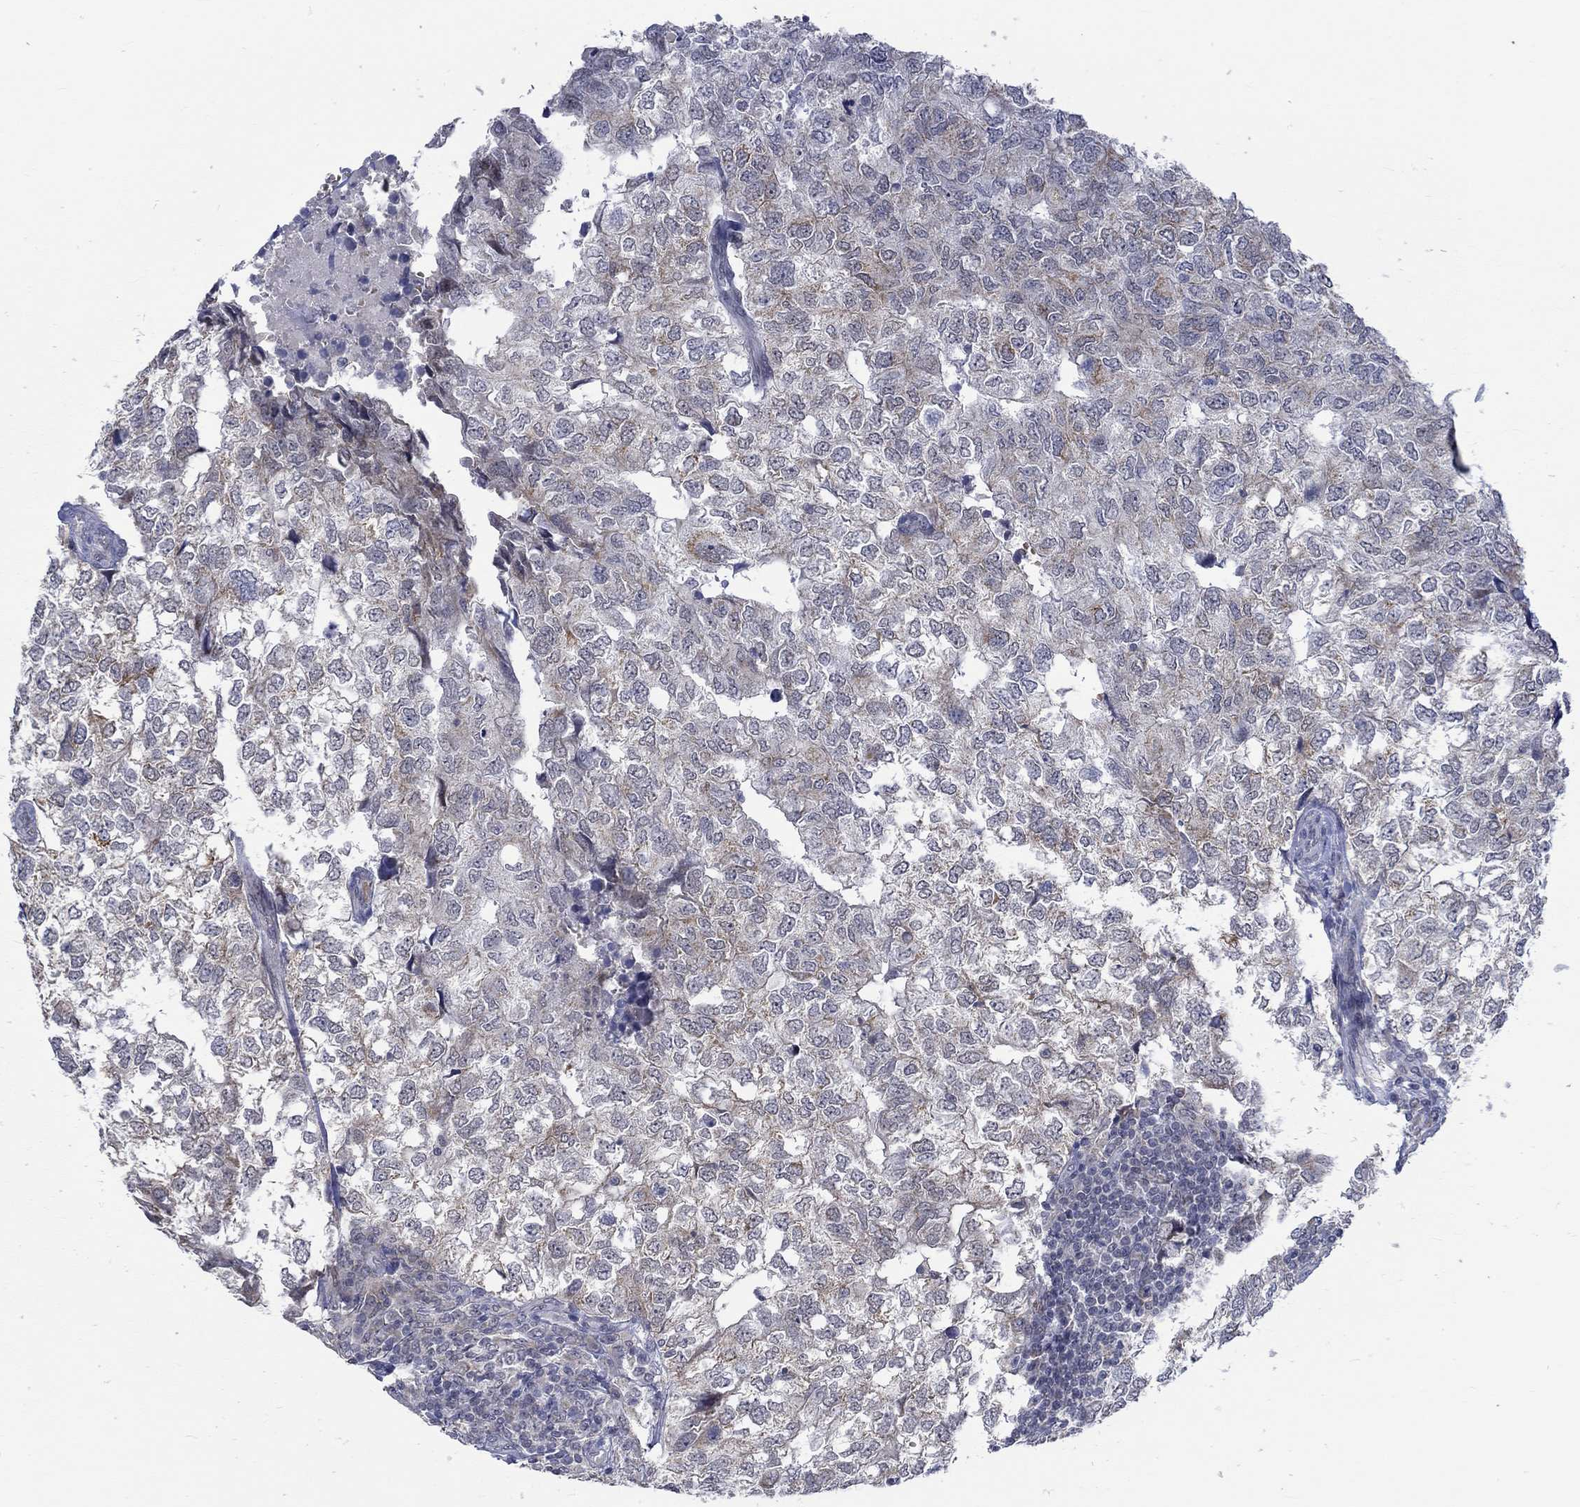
{"staining": {"intensity": "strong", "quantity": "<25%", "location": "cytoplasmic/membranous"}, "tissue": "breast cancer", "cell_type": "Tumor cells", "image_type": "cancer", "snomed": [{"axis": "morphology", "description": "Duct carcinoma"}, {"axis": "topography", "description": "Breast"}], "caption": "Human breast cancer (infiltrating ductal carcinoma) stained with a protein marker shows strong staining in tumor cells.", "gene": "WASF1", "patient": {"sex": "female", "age": 30}}